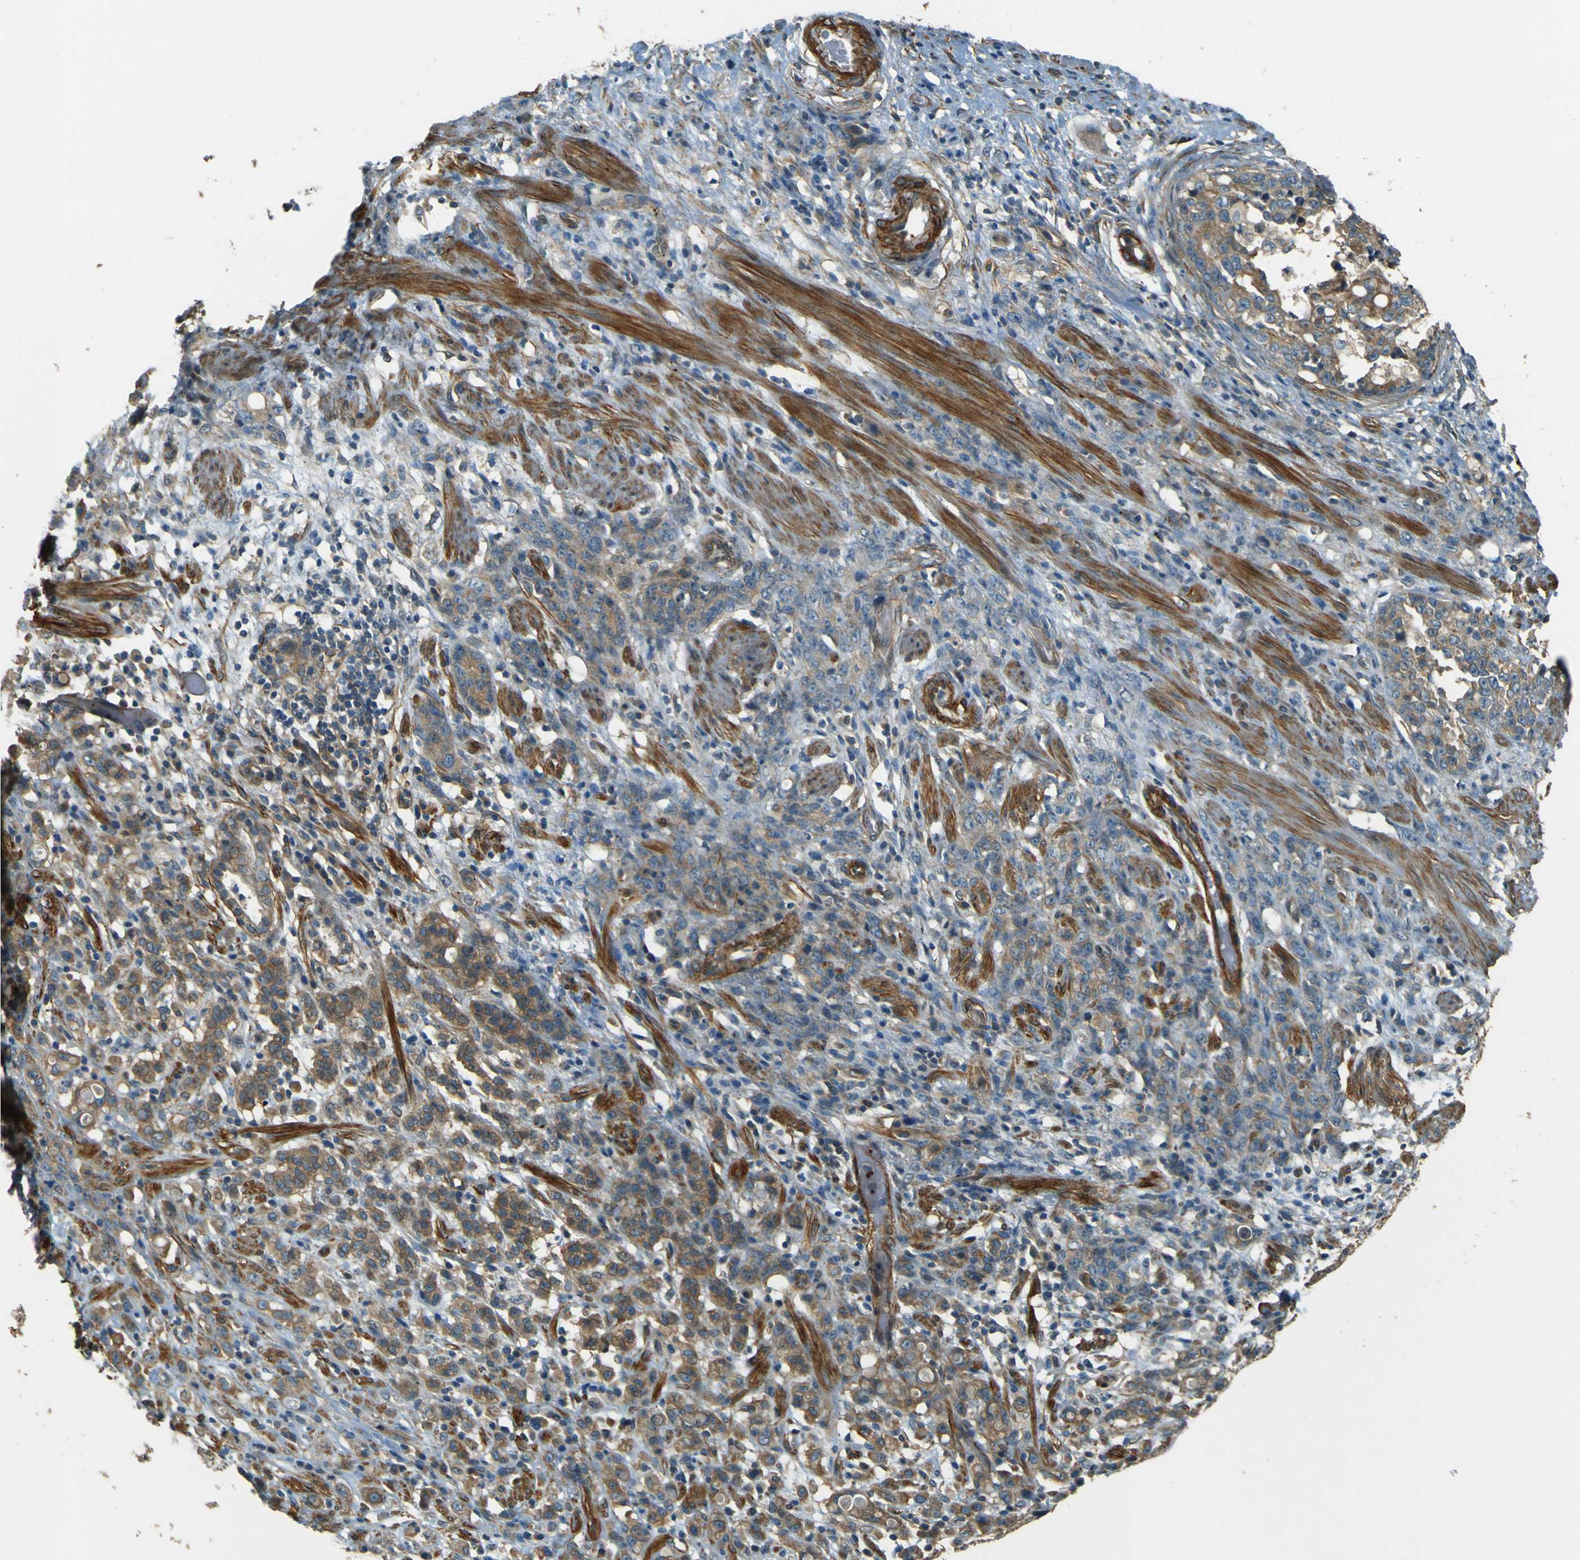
{"staining": {"intensity": "moderate", "quantity": ">75%", "location": "cytoplasmic/membranous"}, "tissue": "stomach cancer", "cell_type": "Tumor cells", "image_type": "cancer", "snomed": [{"axis": "morphology", "description": "Adenocarcinoma, NOS"}, {"axis": "topography", "description": "Stomach, lower"}], "caption": "Protein staining of stomach cancer tissue shows moderate cytoplasmic/membranous positivity in approximately >75% of tumor cells.", "gene": "NEXN", "patient": {"sex": "male", "age": 88}}